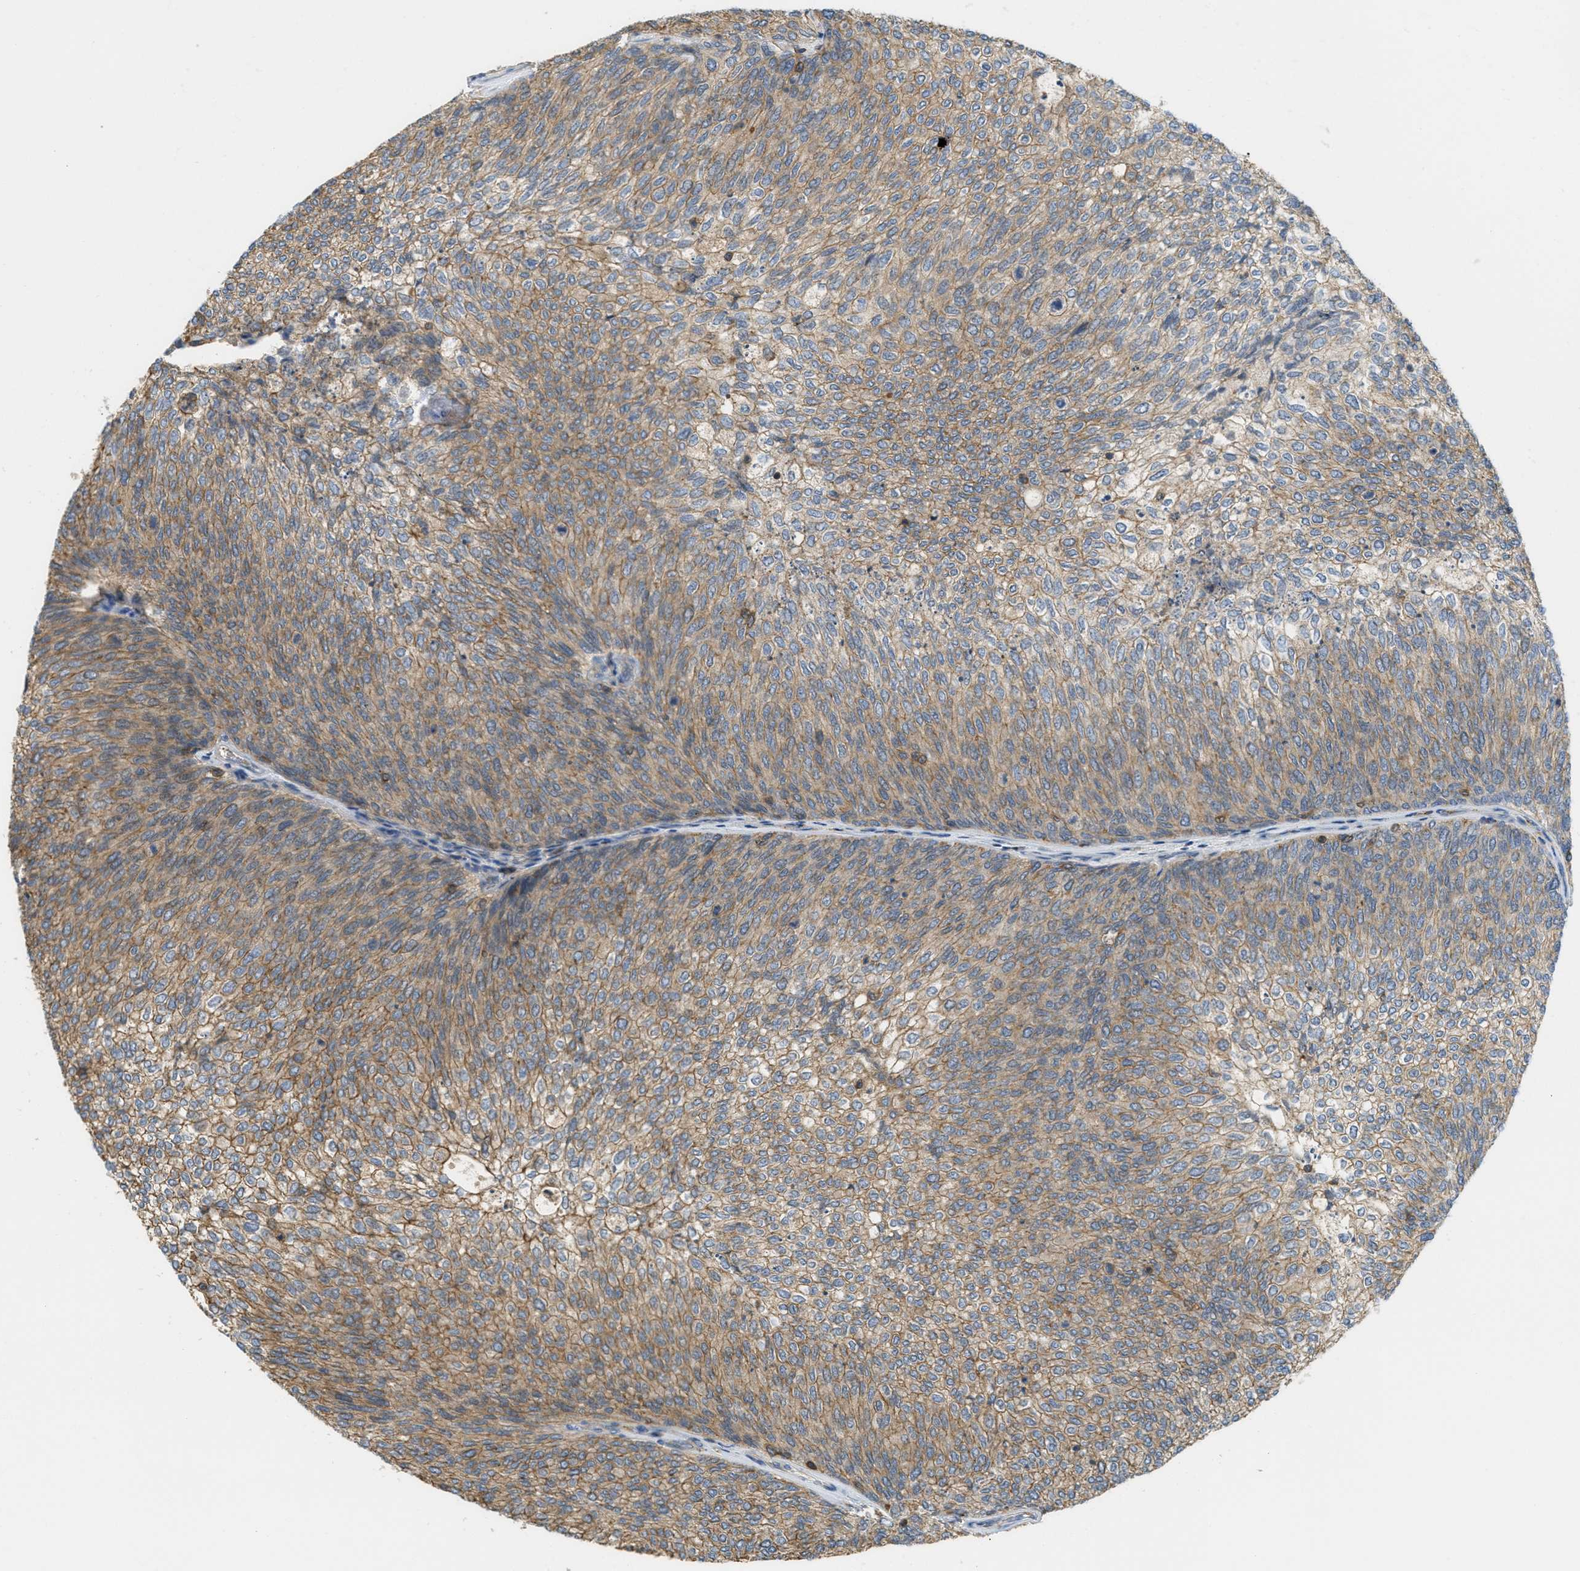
{"staining": {"intensity": "moderate", "quantity": "25%-75%", "location": "cytoplasmic/membranous"}, "tissue": "urothelial cancer", "cell_type": "Tumor cells", "image_type": "cancer", "snomed": [{"axis": "morphology", "description": "Urothelial carcinoma, Low grade"}, {"axis": "topography", "description": "Urinary bladder"}], "caption": "DAB immunohistochemical staining of human urothelial carcinoma (low-grade) exhibits moderate cytoplasmic/membranous protein positivity in approximately 25%-75% of tumor cells.", "gene": "GRIK2", "patient": {"sex": "female", "age": 79}}